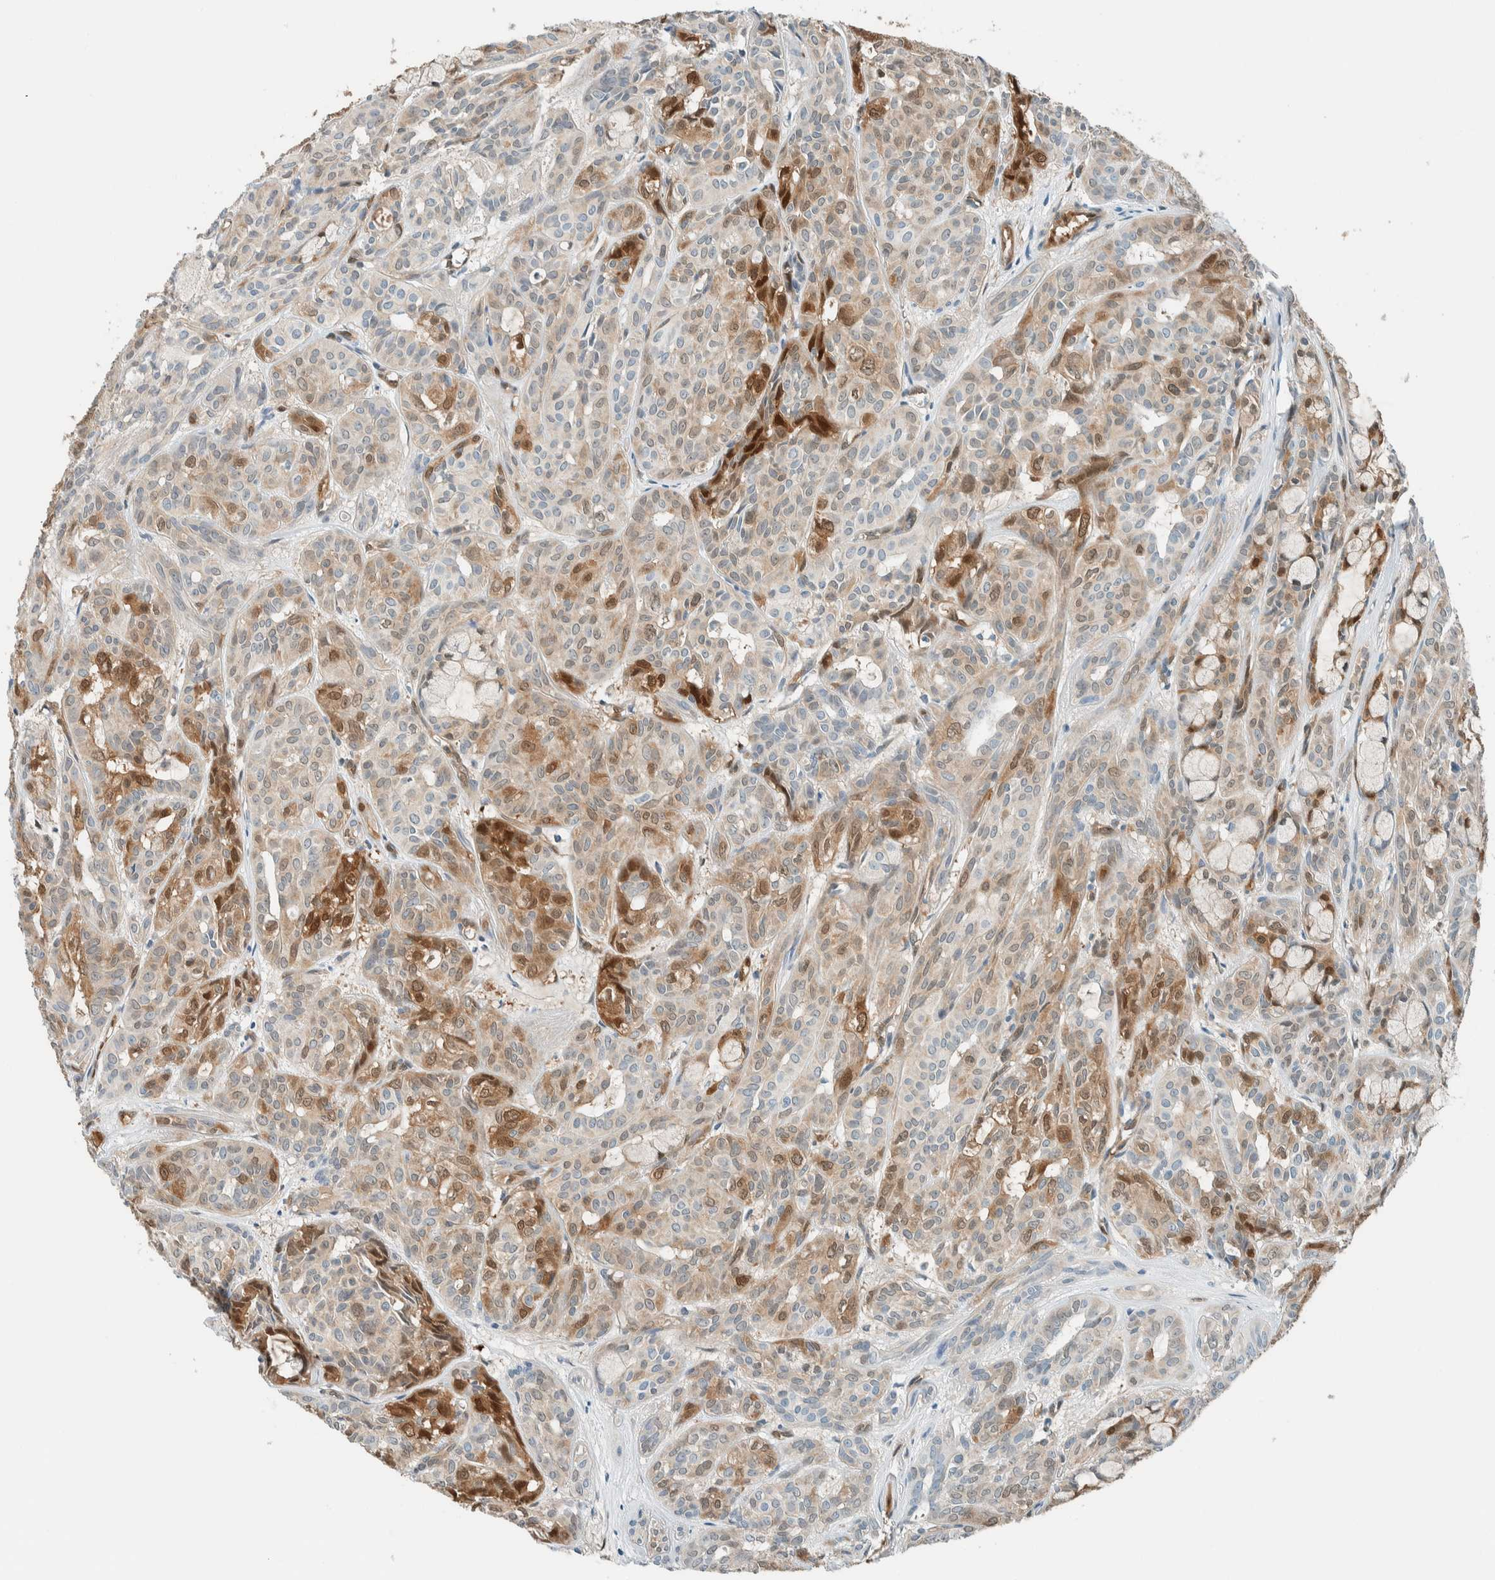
{"staining": {"intensity": "strong", "quantity": "25%-75%", "location": "cytoplasmic/membranous,nuclear"}, "tissue": "head and neck cancer", "cell_type": "Tumor cells", "image_type": "cancer", "snomed": [{"axis": "morphology", "description": "Adenocarcinoma, NOS"}, {"axis": "topography", "description": "Salivary gland, NOS"}, {"axis": "topography", "description": "Head-Neck"}], "caption": "There is high levels of strong cytoplasmic/membranous and nuclear staining in tumor cells of head and neck cancer (adenocarcinoma), as demonstrated by immunohistochemical staining (brown color).", "gene": "NXN", "patient": {"sex": "female", "age": 76}}